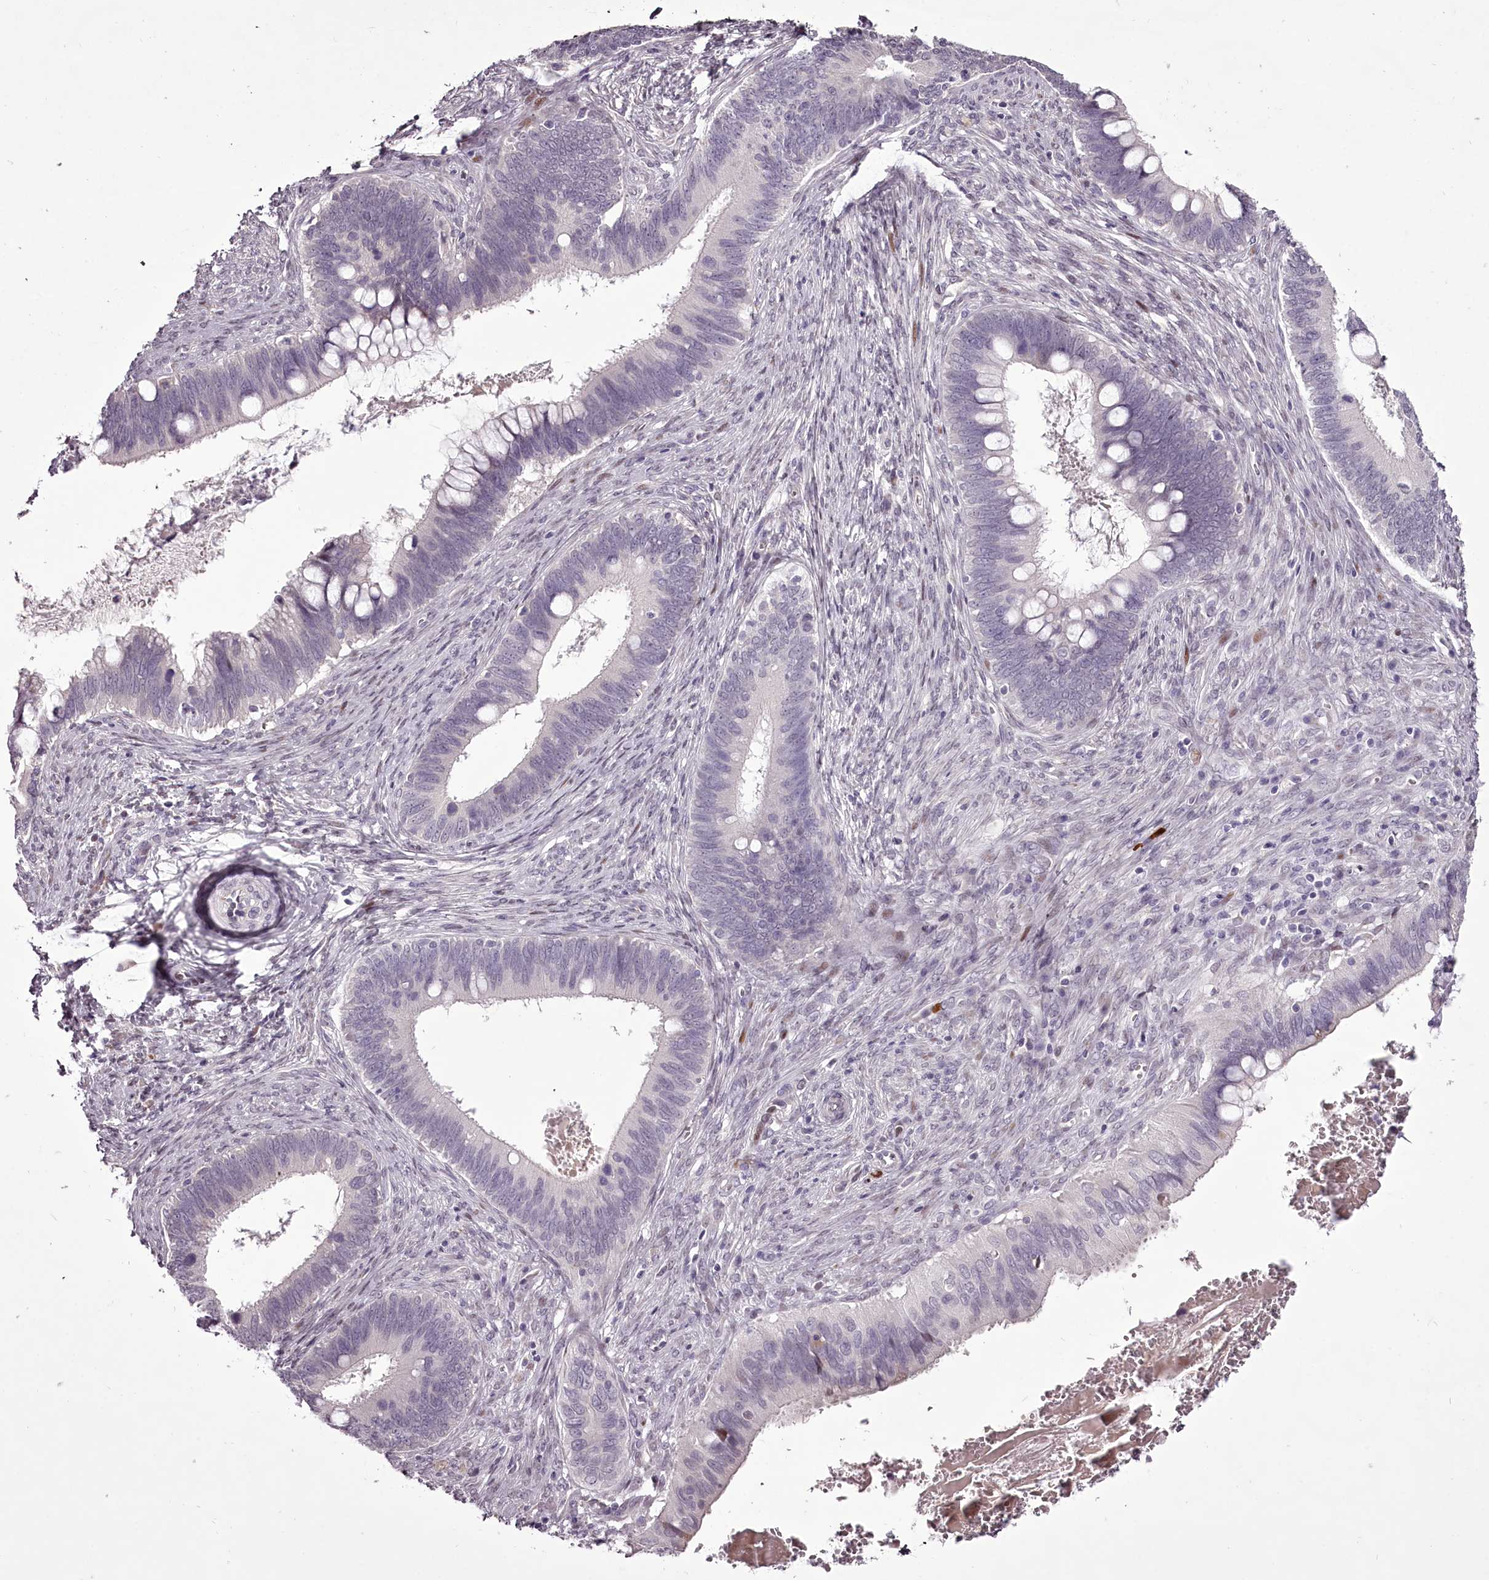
{"staining": {"intensity": "negative", "quantity": "none", "location": "none"}, "tissue": "cervical cancer", "cell_type": "Tumor cells", "image_type": "cancer", "snomed": [{"axis": "morphology", "description": "Adenocarcinoma, NOS"}, {"axis": "topography", "description": "Cervix"}], "caption": "Immunohistochemical staining of adenocarcinoma (cervical) exhibits no significant positivity in tumor cells. Brightfield microscopy of IHC stained with DAB (brown) and hematoxylin (blue), captured at high magnification.", "gene": "C1orf56", "patient": {"sex": "female", "age": 42}}